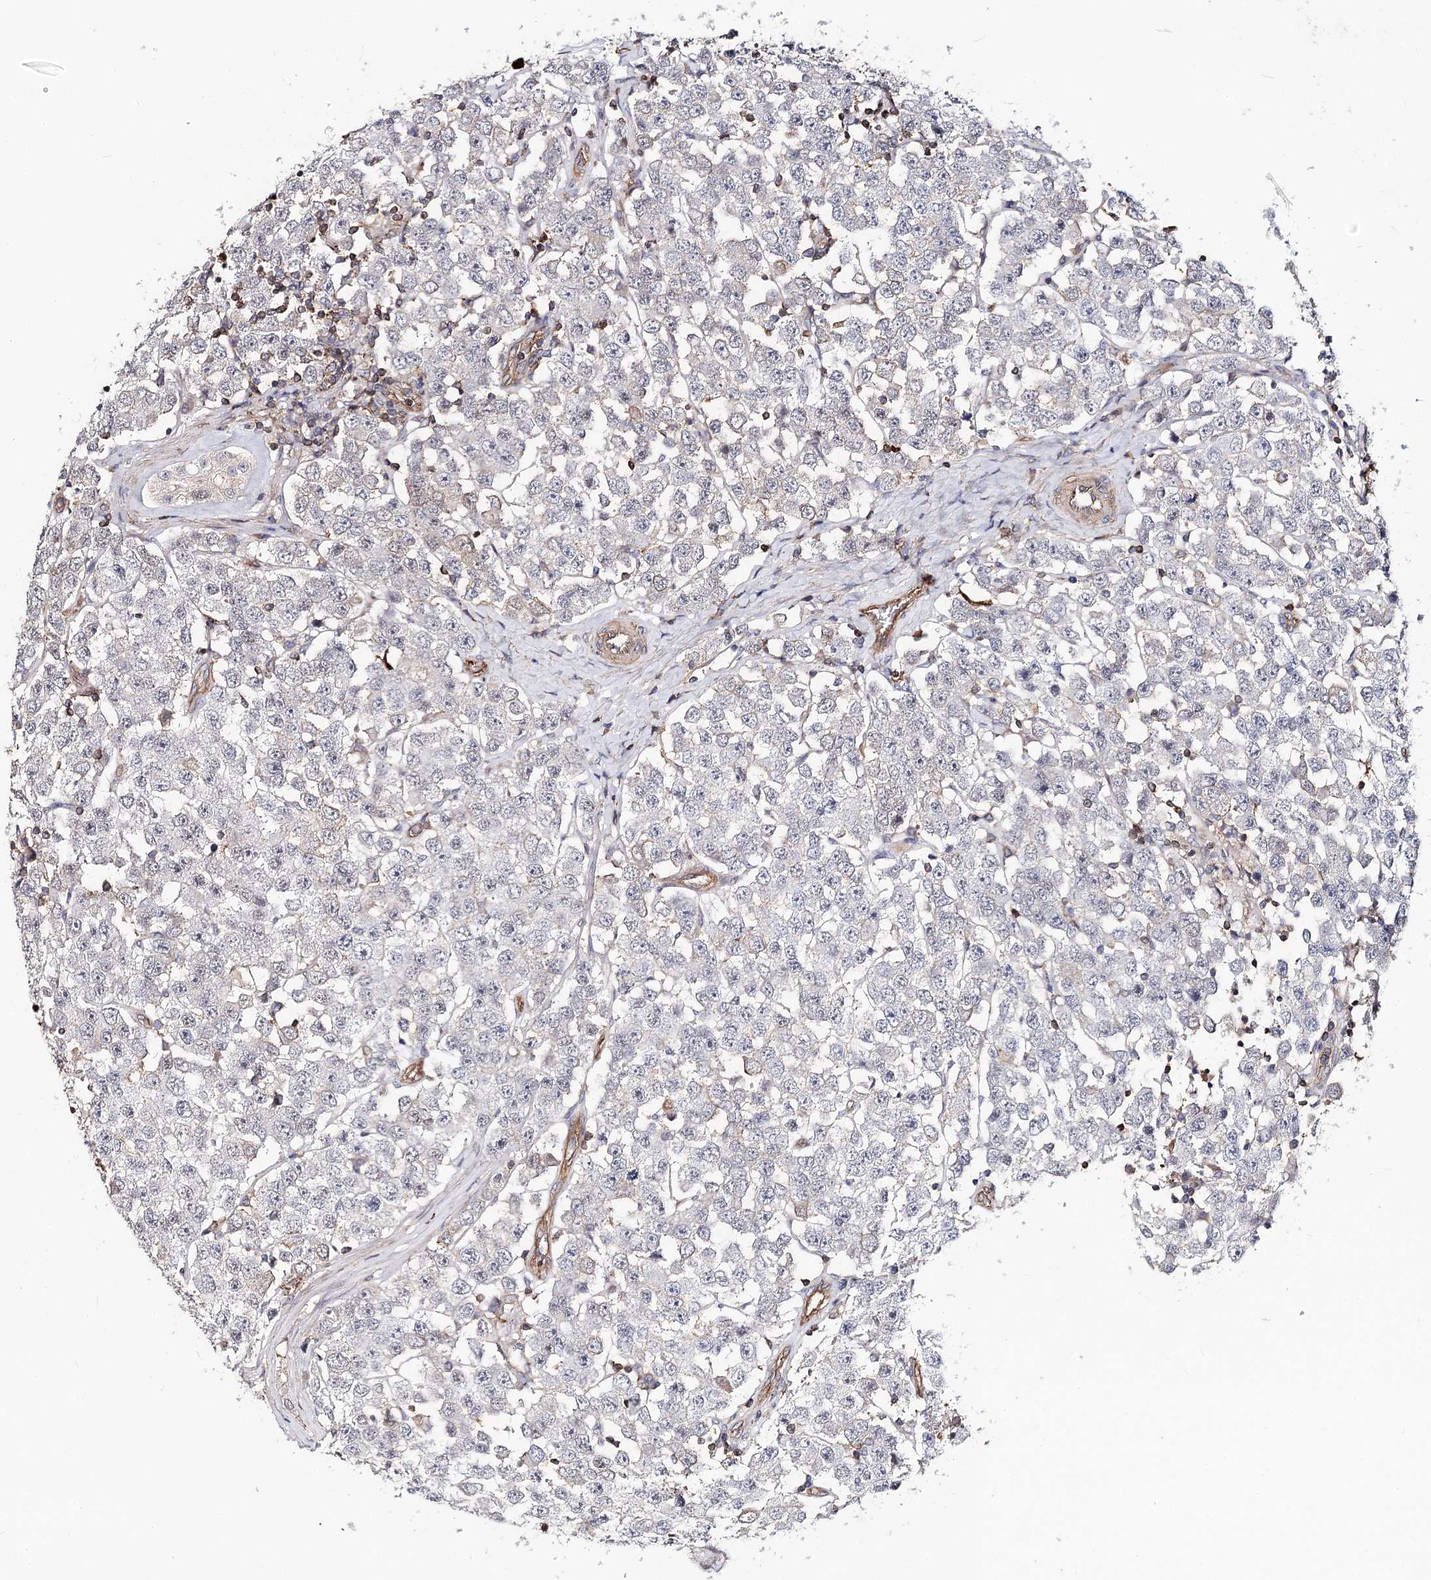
{"staining": {"intensity": "negative", "quantity": "none", "location": "none"}, "tissue": "testis cancer", "cell_type": "Tumor cells", "image_type": "cancer", "snomed": [{"axis": "morphology", "description": "Seminoma, NOS"}, {"axis": "topography", "description": "Testis"}], "caption": "The image exhibits no staining of tumor cells in testis seminoma.", "gene": "TMEM218", "patient": {"sex": "male", "age": 28}}